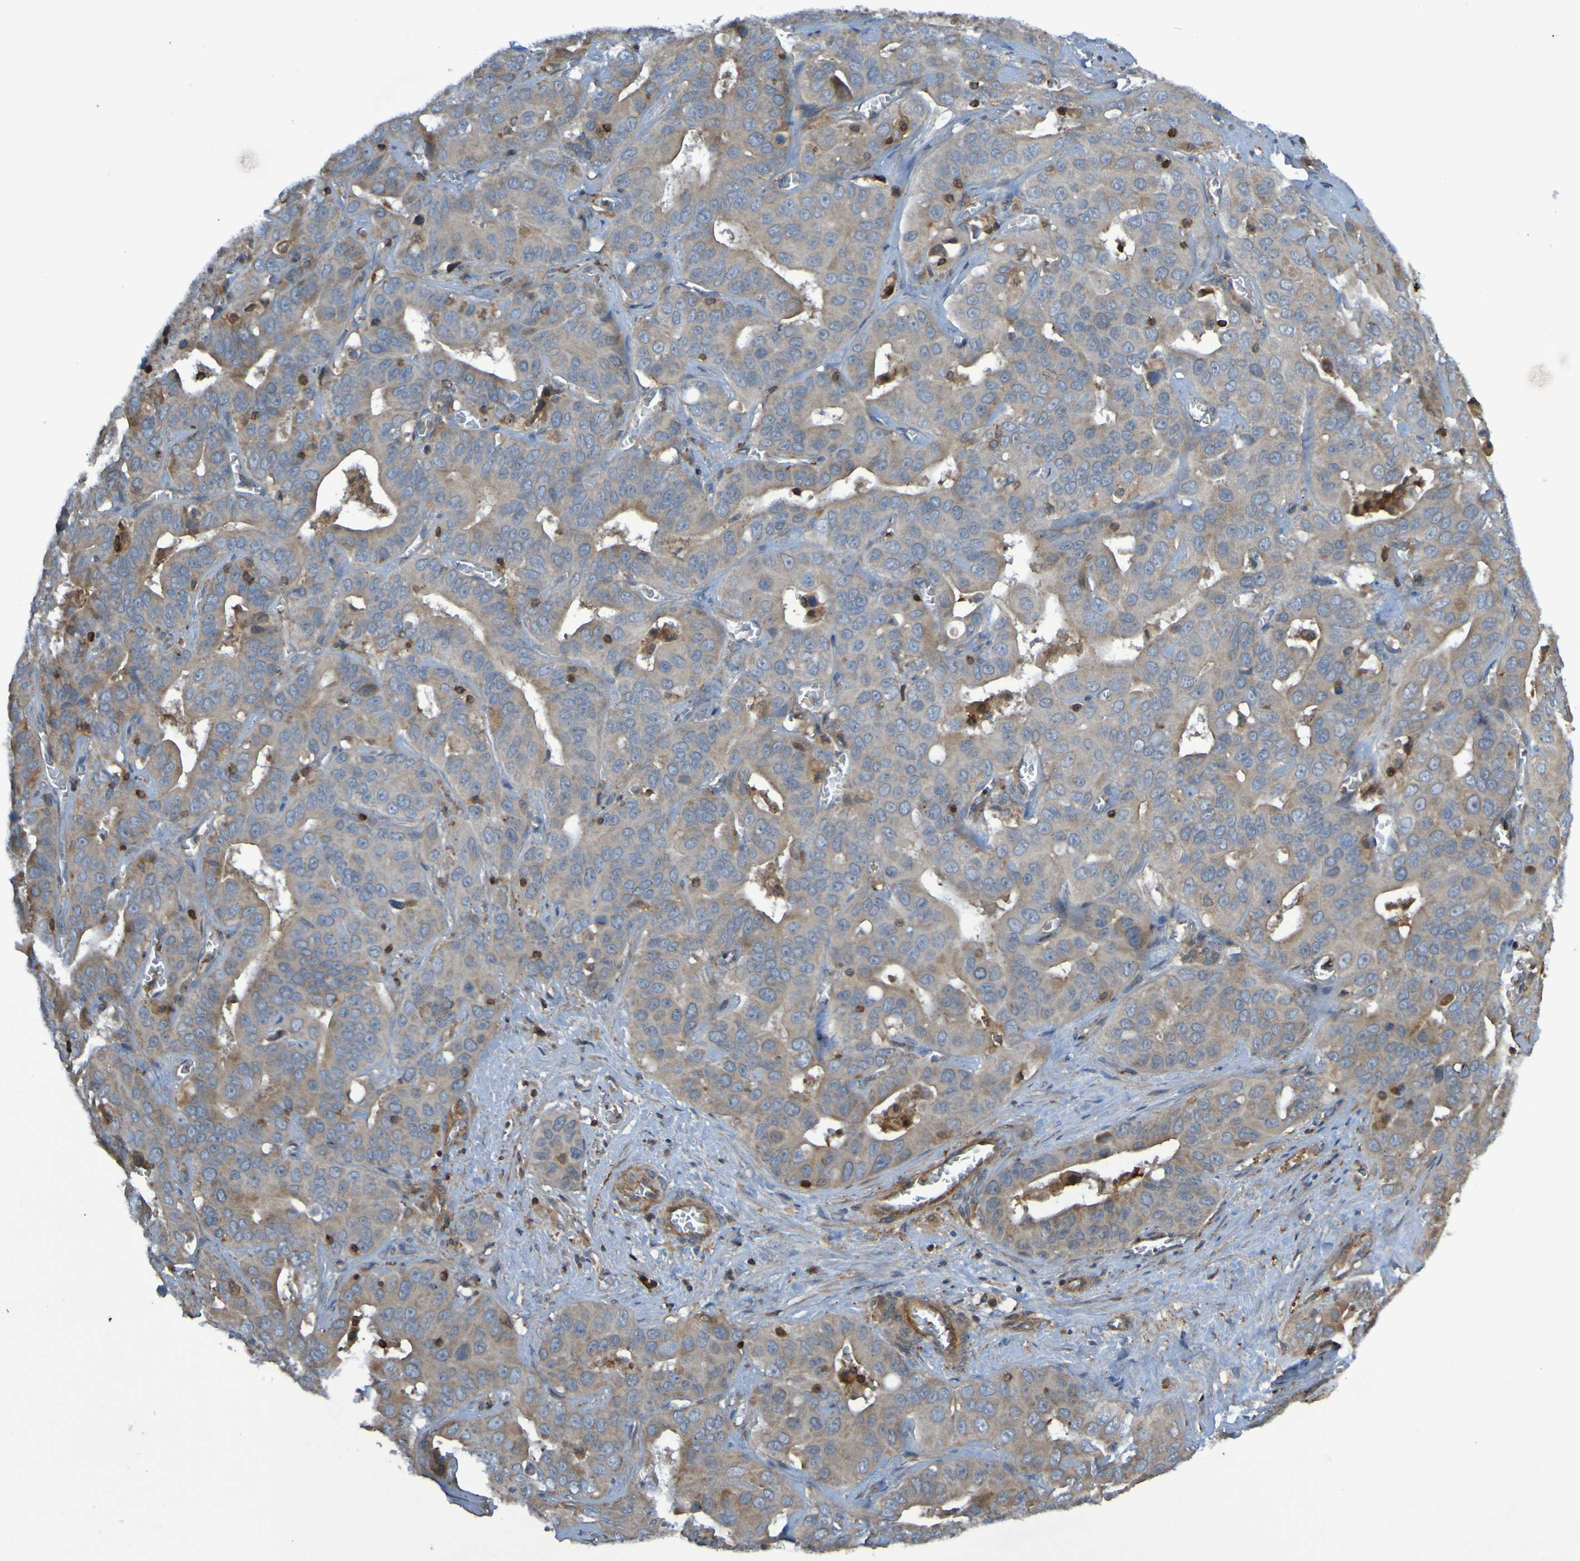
{"staining": {"intensity": "weak", "quantity": ">75%", "location": "cytoplasmic/membranous"}, "tissue": "liver cancer", "cell_type": "Tumor cells", "image_type": "cancer", "snomed": [{"axis": "morphology", "description": "Cholangiocarcinoma"}, {"axis": "topography", "description": "Liver"}], "caption": "Tumor cells exhibit low levels of weak cytoplasmic/membranous positivity in about >75% of cells in human liver cancer (cholangiocarcinoma). (Stains: DAB in brown, nuclei in blue, Microscopy: brightfield microscopy at high magnification).", "gene": "PDGFB", "patient": {"sex": "female", "age": 52}}